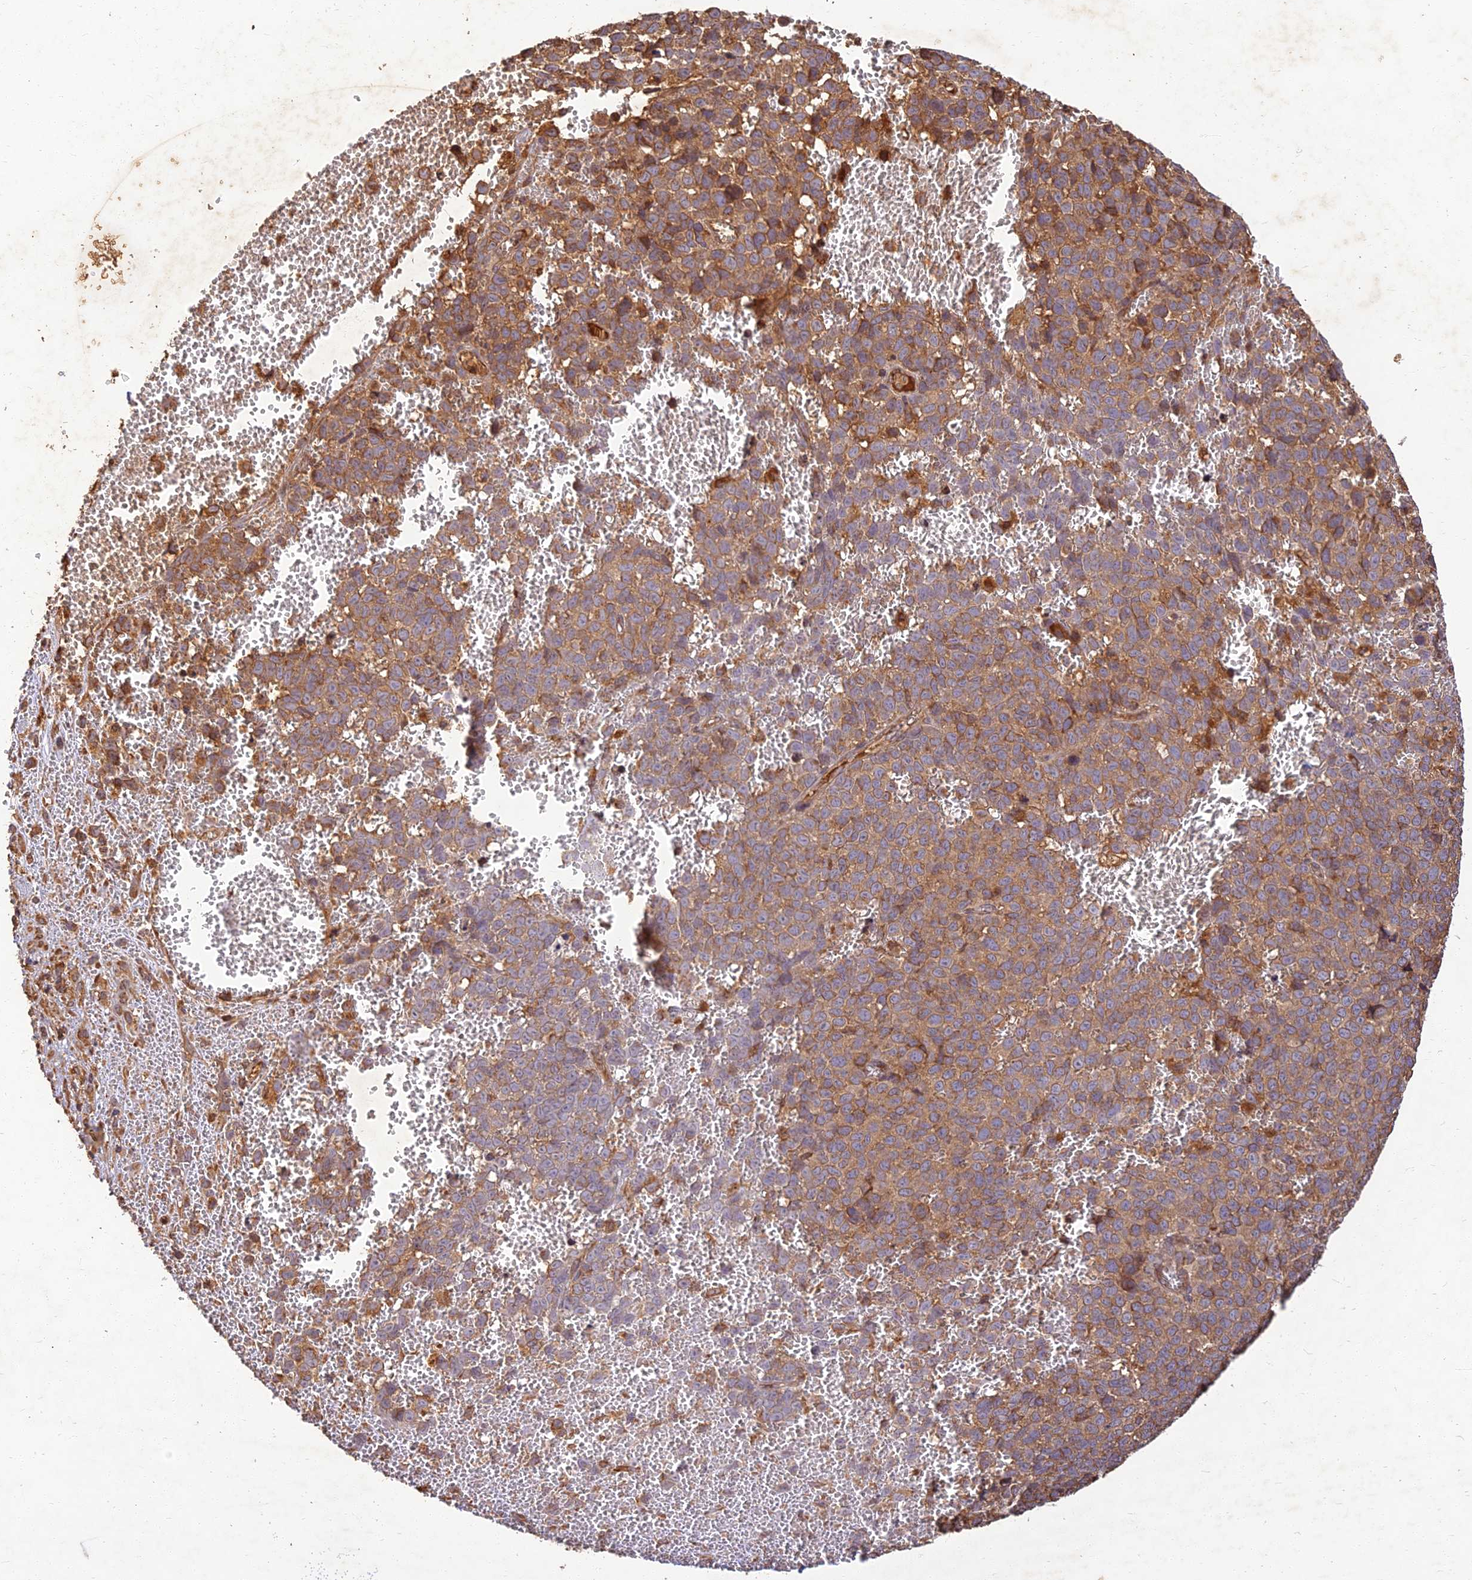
{"staining": {"intensity": "moderate", "quantity": ">75%", "location": "cytoplasmic/membranous"}, "tissue": "melanoma", "cell_type": "Tumor cells", "image_type": "cancer", "snomed": [{"axis": "morphology", "description": "Malignant melanoma, NOS"}, {"axis": "topography", "description": "Nose, NOS"}], "caption": "IHC image of neoplastic tissue: human melanoma stained using immunohistochemistry (IHC) displays medium levels of moderate protein expression localized specifically in the cytoplasmic/membranous of tumor cells, appearing as a cytoplasmic/membranous brown color.", "gene": "CORO1C", "patient": {"sex": "female", "age": 48}}